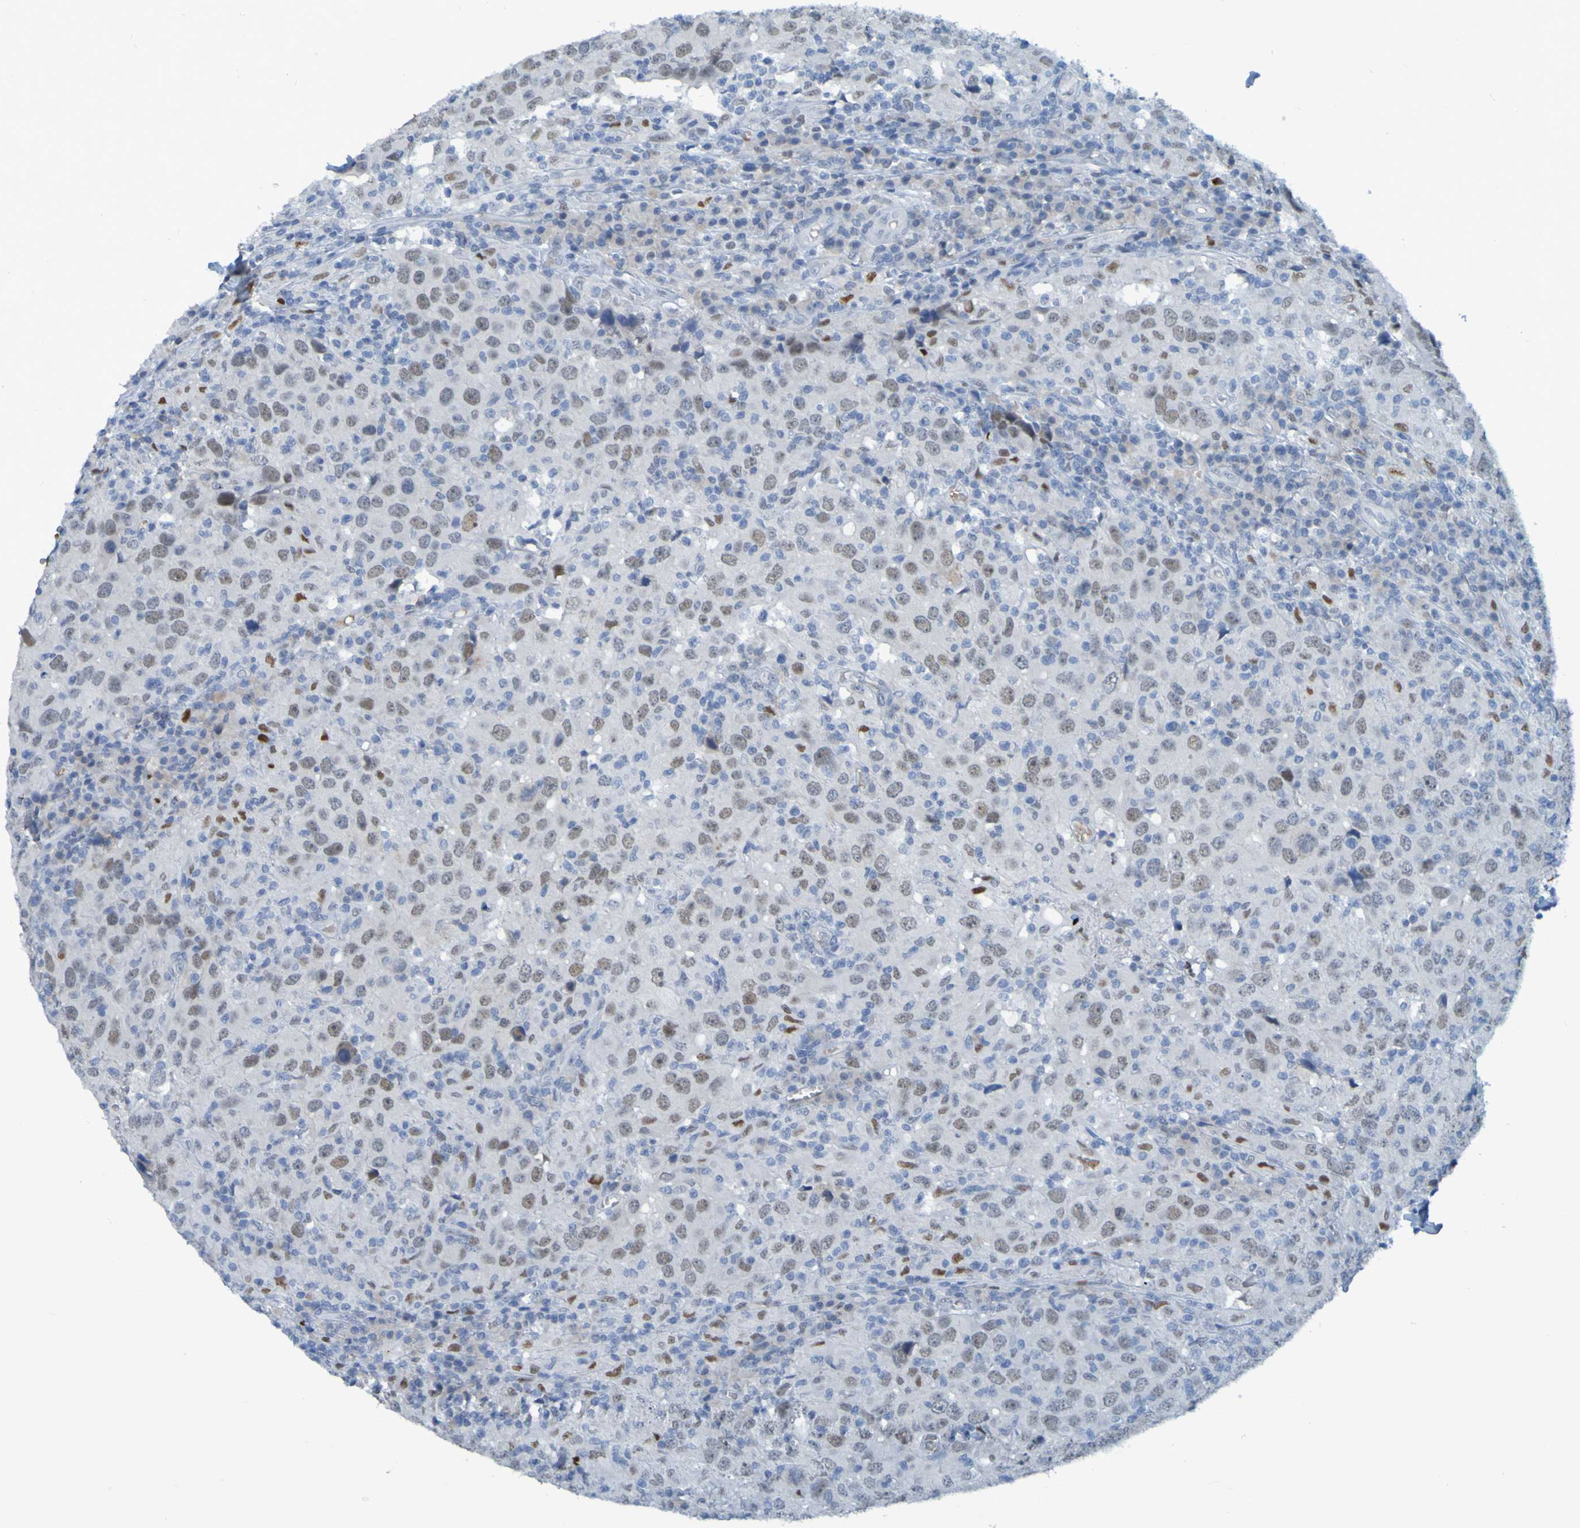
{"staining": {"intensity": "negative", "quantity": "none", "location": "none"}, "tissue": "head and neck cancer", "cell_type": "Tumor cells", "image_type": "cancer", "snomed": [{"axis": "morphology", "description": "Adenocarcinoma, NOS"}, {"axis": "topography", "description": "Salivary gland"}, {"axis": "topography", "description": "Head-Neck"}], "caption": "A micrograph of head and neck cancer stained for a protein shows no brown staining in tumor cells.", "gene": "USP36", "patient": {"sex": "female", "age": 65}}